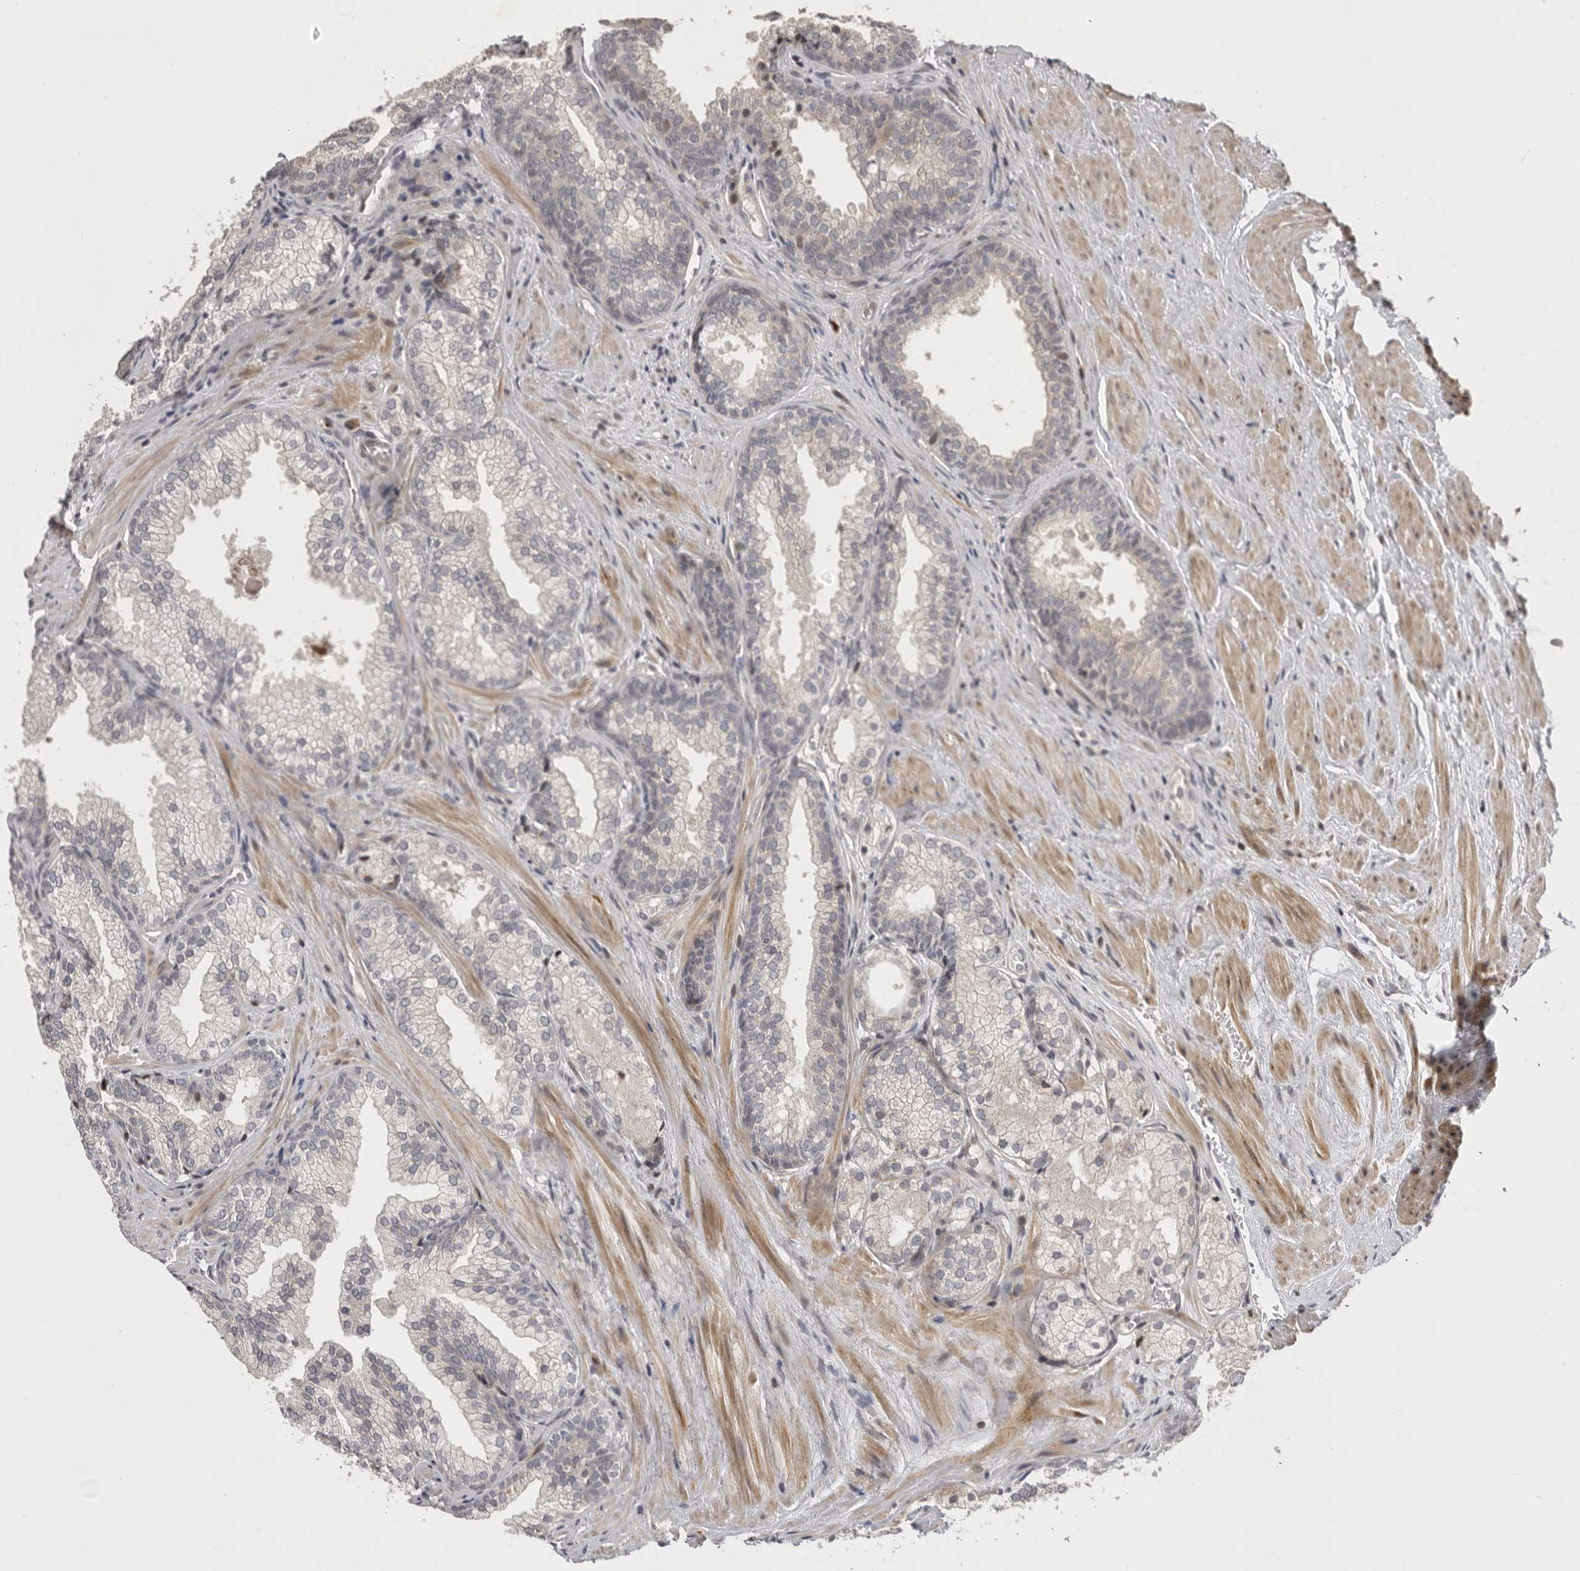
{"staining": {"intensity": "moderate", "quantity": "<25%", "location": "cytoplasmic/membranous,nuclear"}, "tissue": "prostate", "cell_type": "Glandular cells", "image_type": "normal", "snomed": [{"axis": "morphology", "description": "Normal tissue, NOS"}, {"axis": "topography", "description": "Prostate"}], "caption": "Immunohistochemical staining of normal prostate demonstrates low levels of moderate cytoplasmic/membranous,nuclear expression in approximately <25% of glandular cells. Nuclei are stained in blue.", "gene": "AZIN1", "patient": {"sex": "male", "age": 76}}